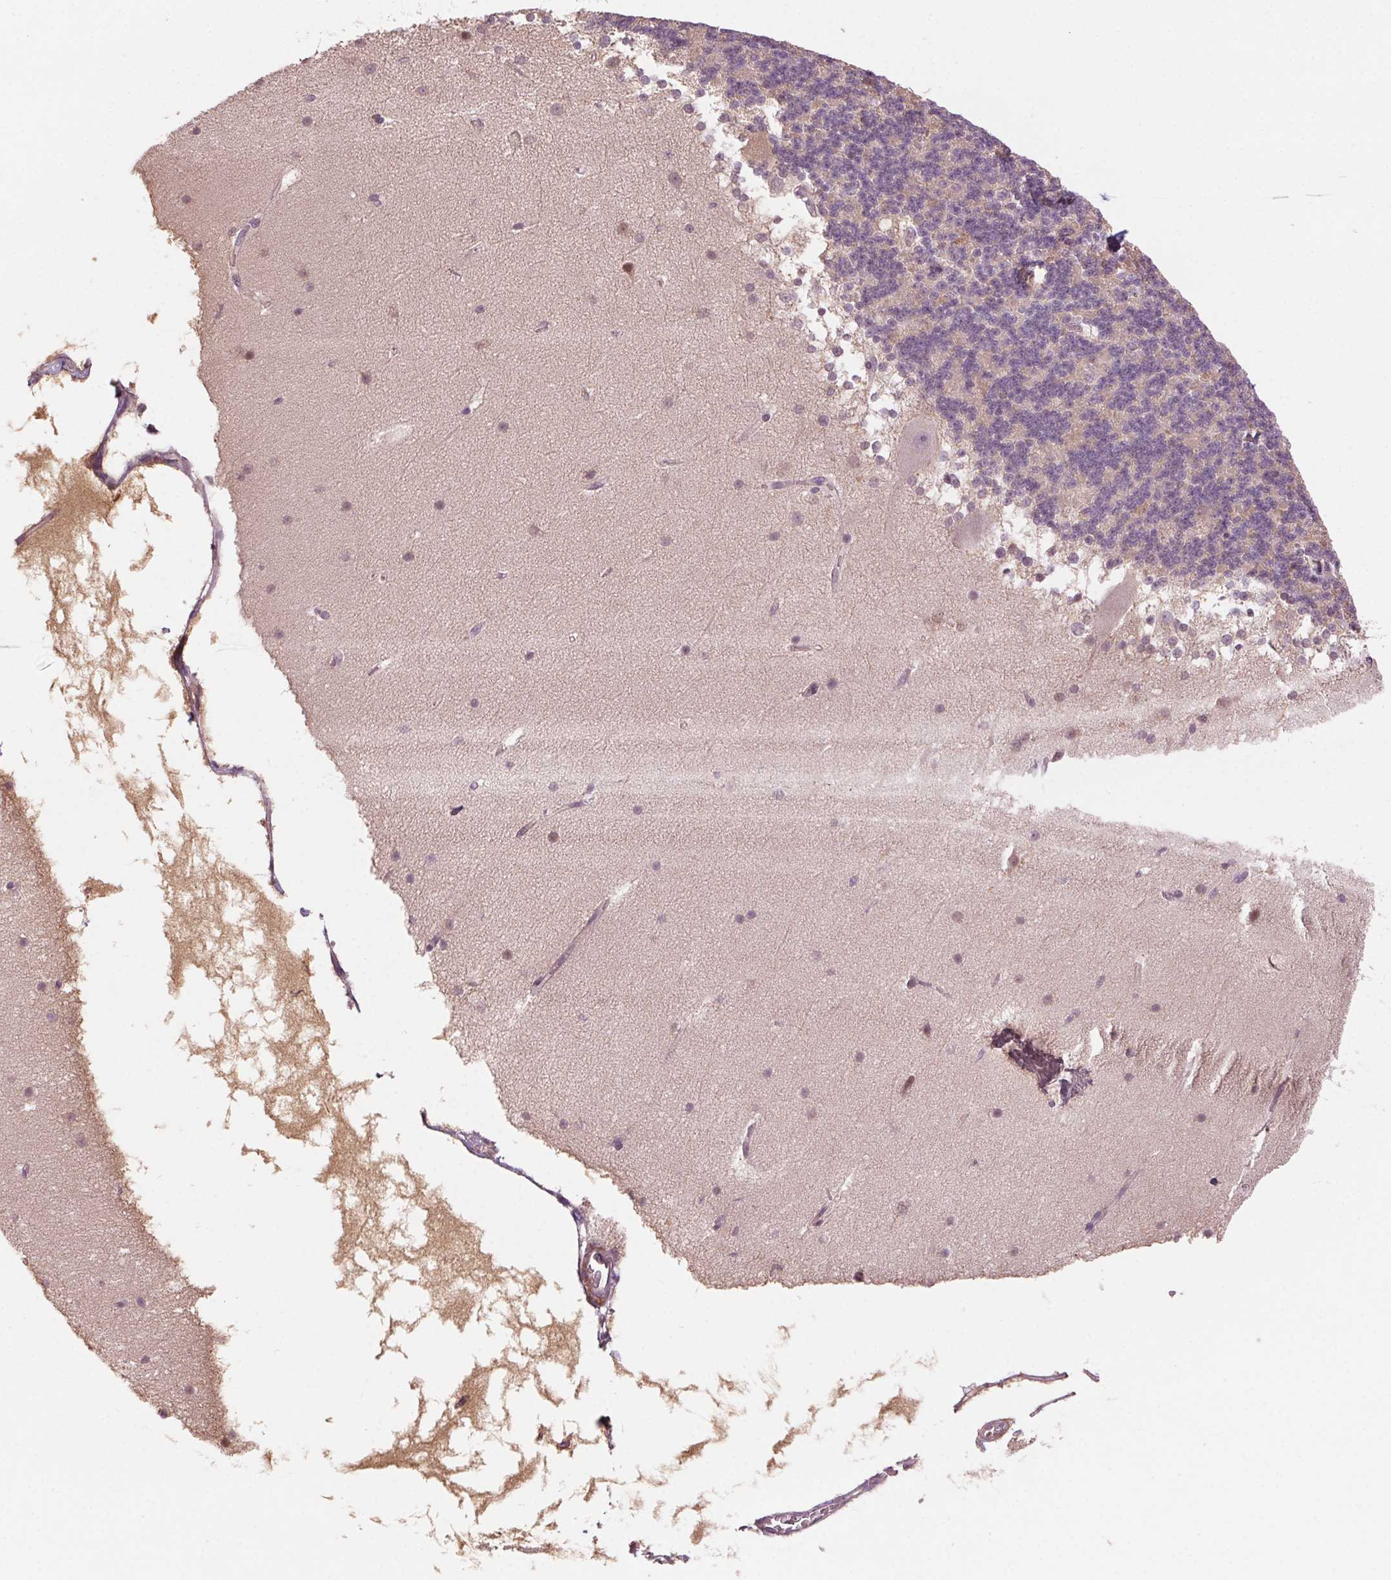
{"staining": {"intensity": "negative", "quantity": "none", "location": "none"}, "tissue": "cerebellum", "cell_type": "Cells in granular layer", "image_type": "normal", "snomed": [{"axis": "morphology", "description": "Normal tissue, NOS"}, {"axis": "topography", "description": "Cerebellum"}], "caption": "A micrograph of cerebellum stained for a protein displays no brown staining in cells in granular layer.", "gene": "HHLA2", "patient": {"sex": "female", "age": 19}}